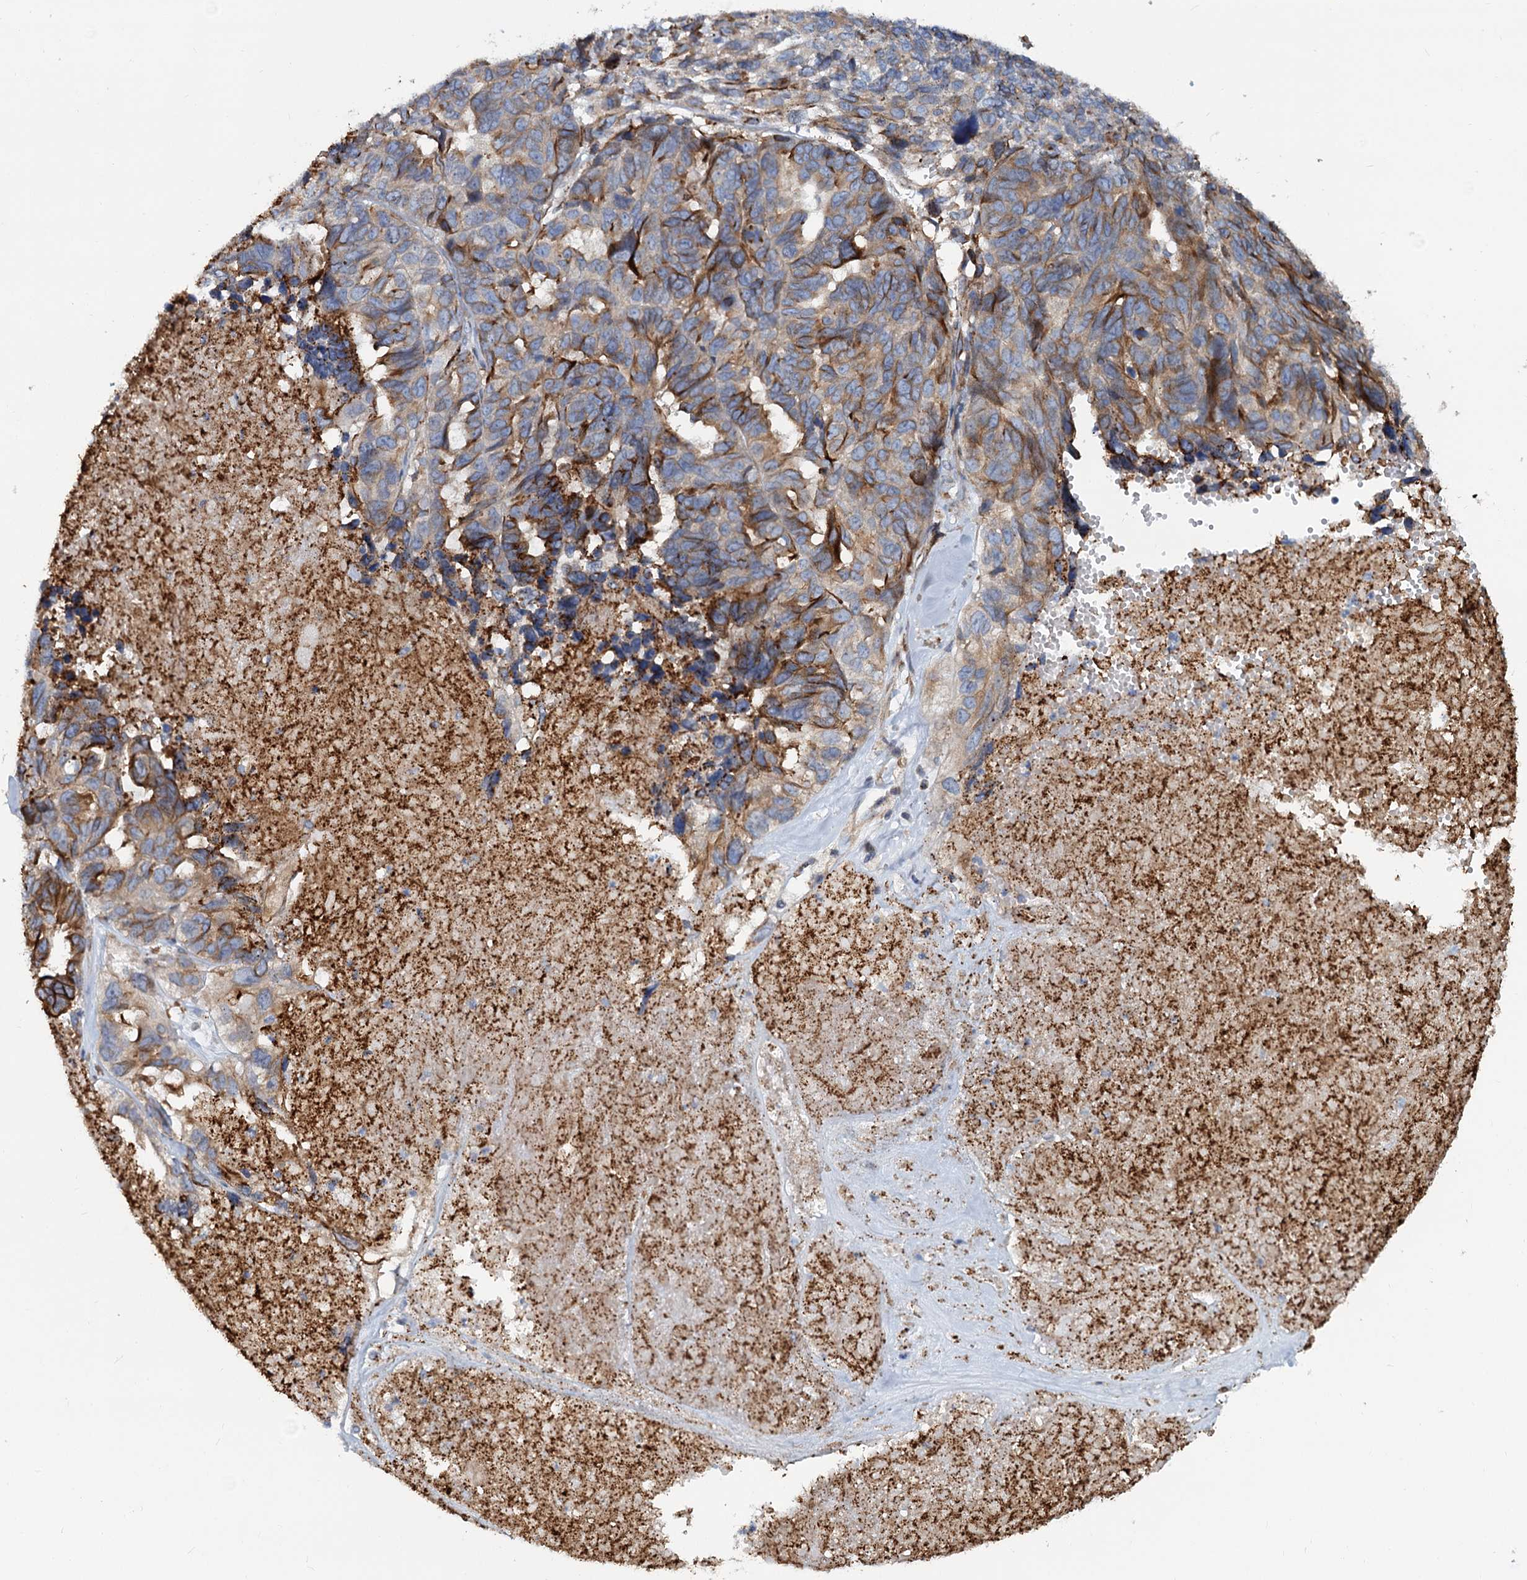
{"staining": {"intensity": "moderate", "quantity": "25%-75%", "location": "cytoplasmic/membranous"}, "tissue": "ovarian cancer", "cell_type": "Tumor cells", "image_type": "cancer", "snomed": [{"axis": "morphology", "description": "Cystadenocarcinoma, serous, NOS"}, {"axis": "topography", "description": "Ovary"}], "caption": "Serous cystadenocarcinoma (ovarian) stained with IHC exhibits moderate cytoplasmic/membranous staining in about 25%-75% of tumor cells.", "gene": "PSEN1", "patient": {"sex": "female", "age": 79}}